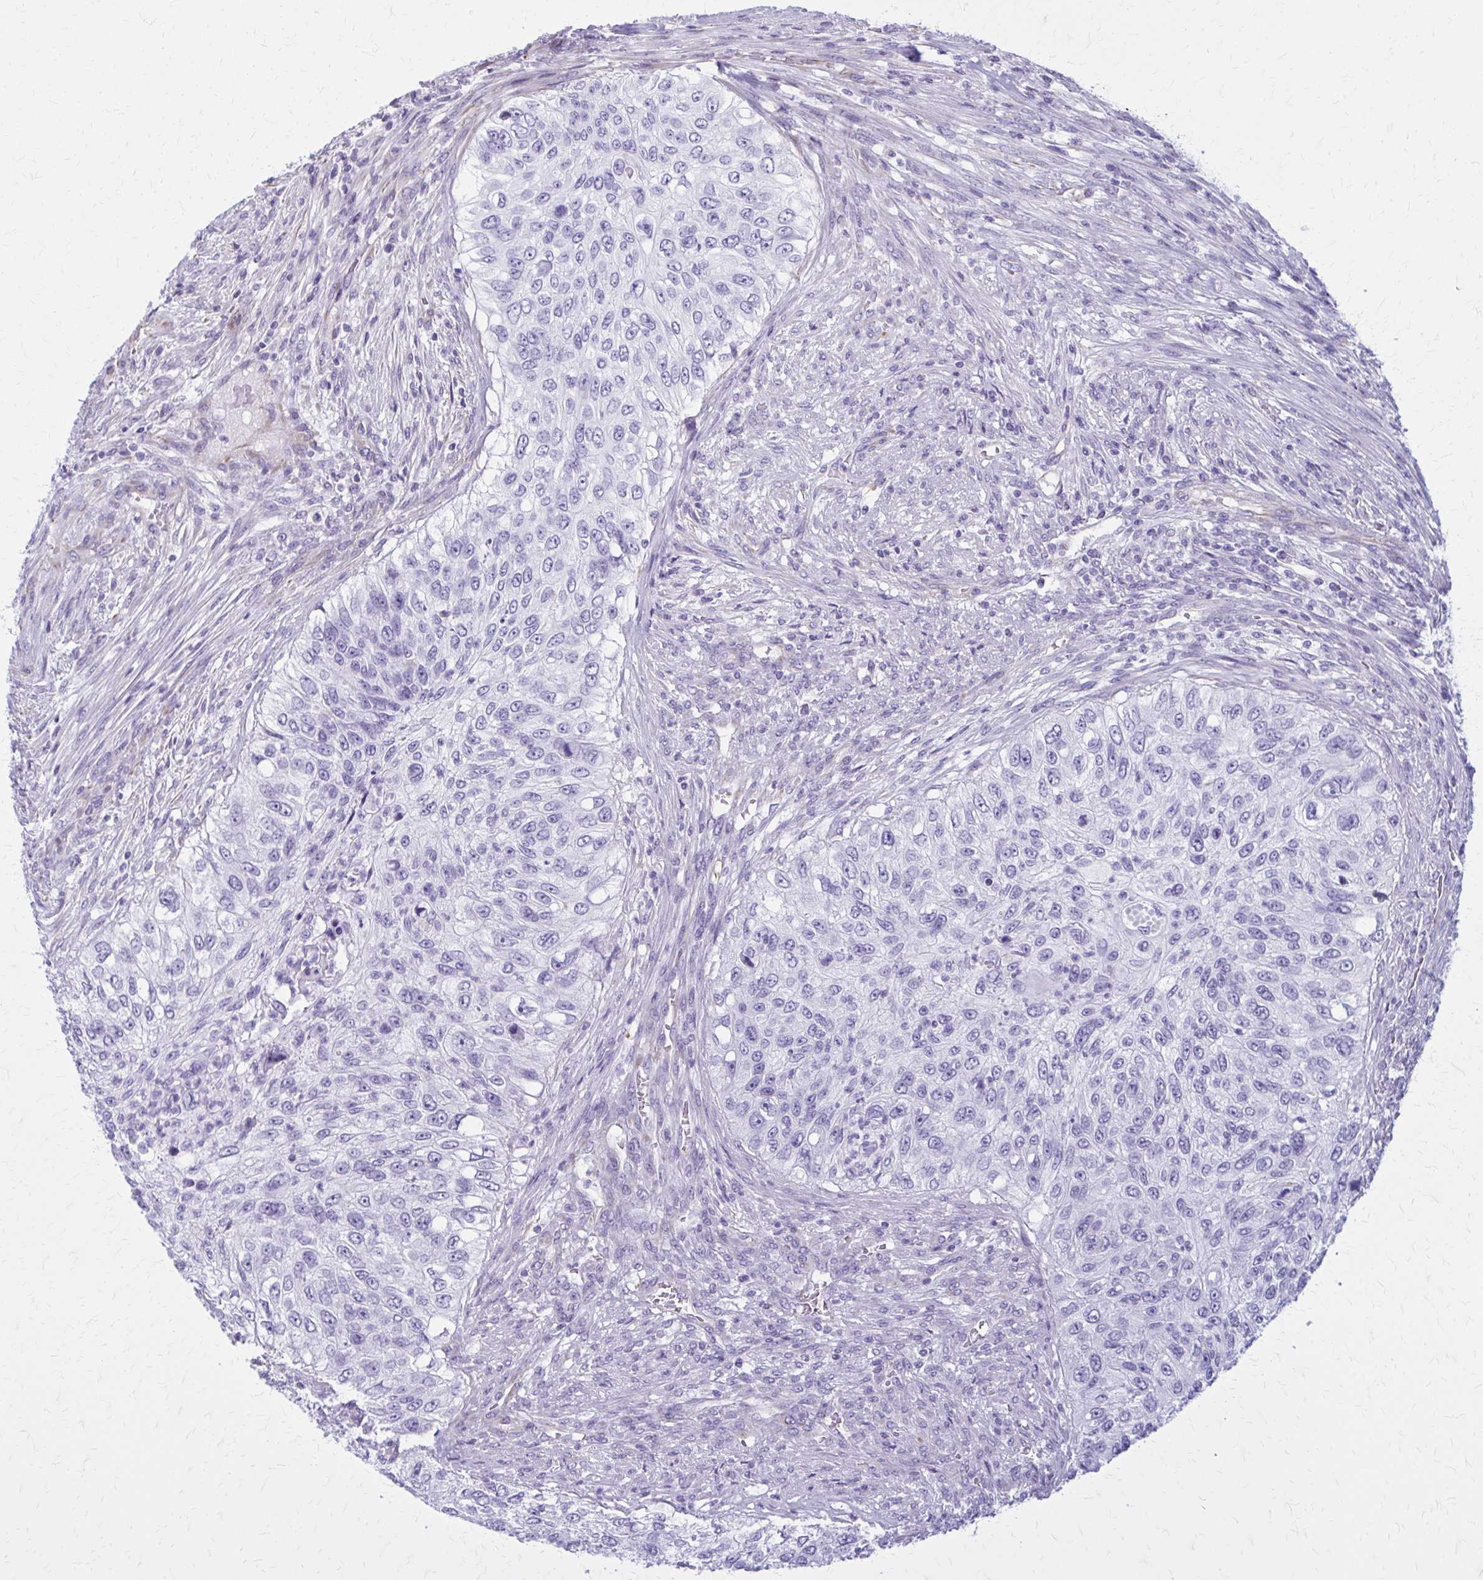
{"staining": {"intensity": "negative", "quantity": "none", "location": "none"}, "tissue": "urothelial cancer", "cell_type": "Tumor cells", "image_type": "cancer", "snomed": [{"axis": "morphology", "description": "Urothelial carcinoma, High grade"}, {"axis": "topography", "description": "Urinary bladder"}], "caption": "High power microscopy micrograph of an IHC photomicrograph of high-grade urothelial carcinoma, revealing no significant expression in tumor cells.", "gene": "GFAP", "patient": {"sex": "female", "age": 60}}